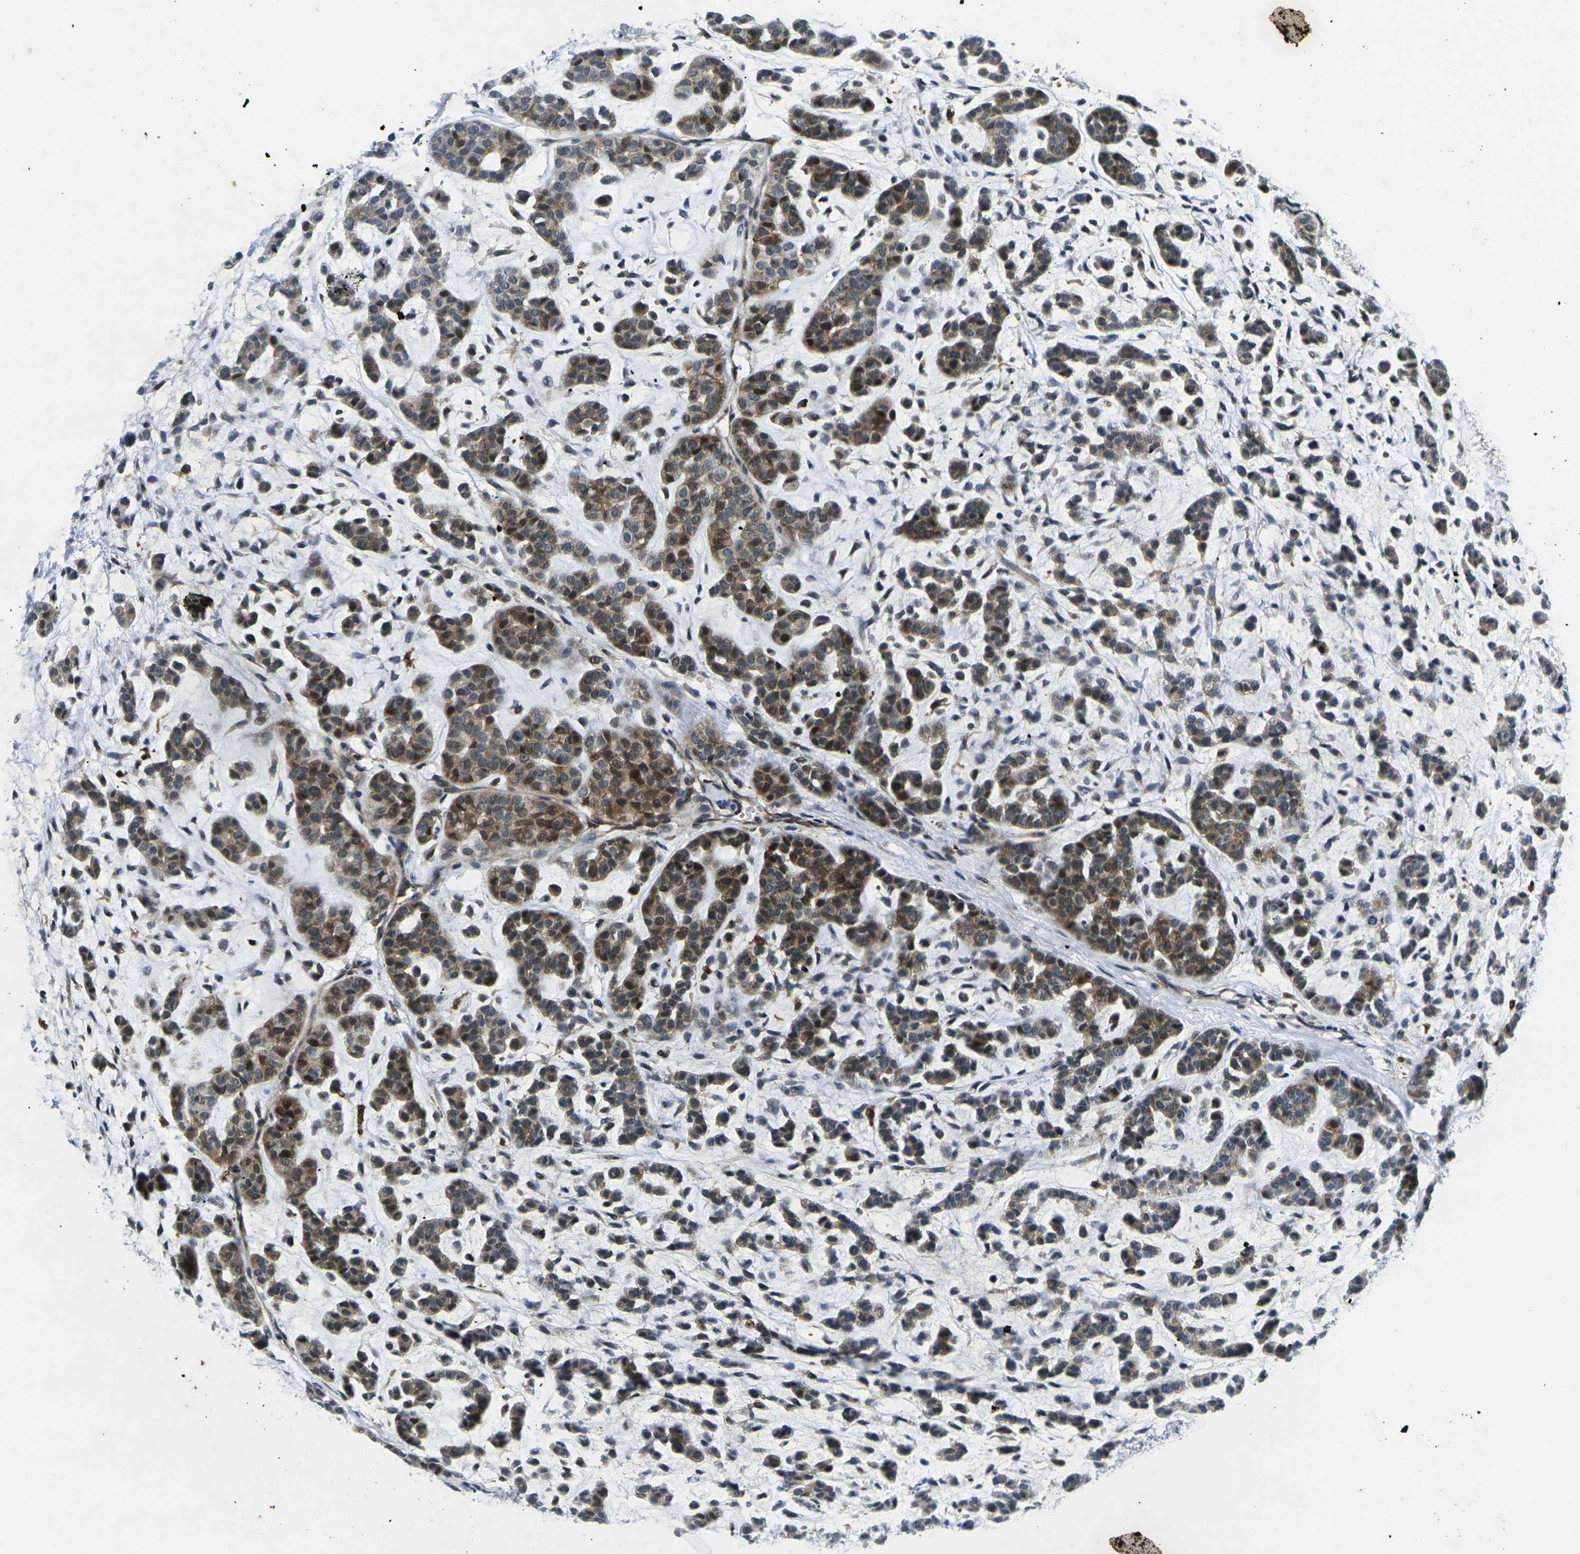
{"staining": {"intensity": "moderate", "quantity": ">75%", "location": "cytoplasmic/membranous,nuclear"}, "tissue": "head and neck cancer", "cell_type": "Tumor cells", "image_type": "cancer", "snomed": [{"axis": "morphology", "description": "Adenocarcinoma, NOS"}, {"axis": "morphology", "description": "Adenoma, NOS"}, {"axis": "topography", "description": "Head-Neck"}], "caption": "Protein expression analysis of human head and neck adenoma reveals moderate cytoplasmic/membranous and nuclear staining in approximately >75% of tumor cells. Nuclei are stained in blue.", "gene": "ROBO2", "patient": {"sex": "female", "age": 55}}